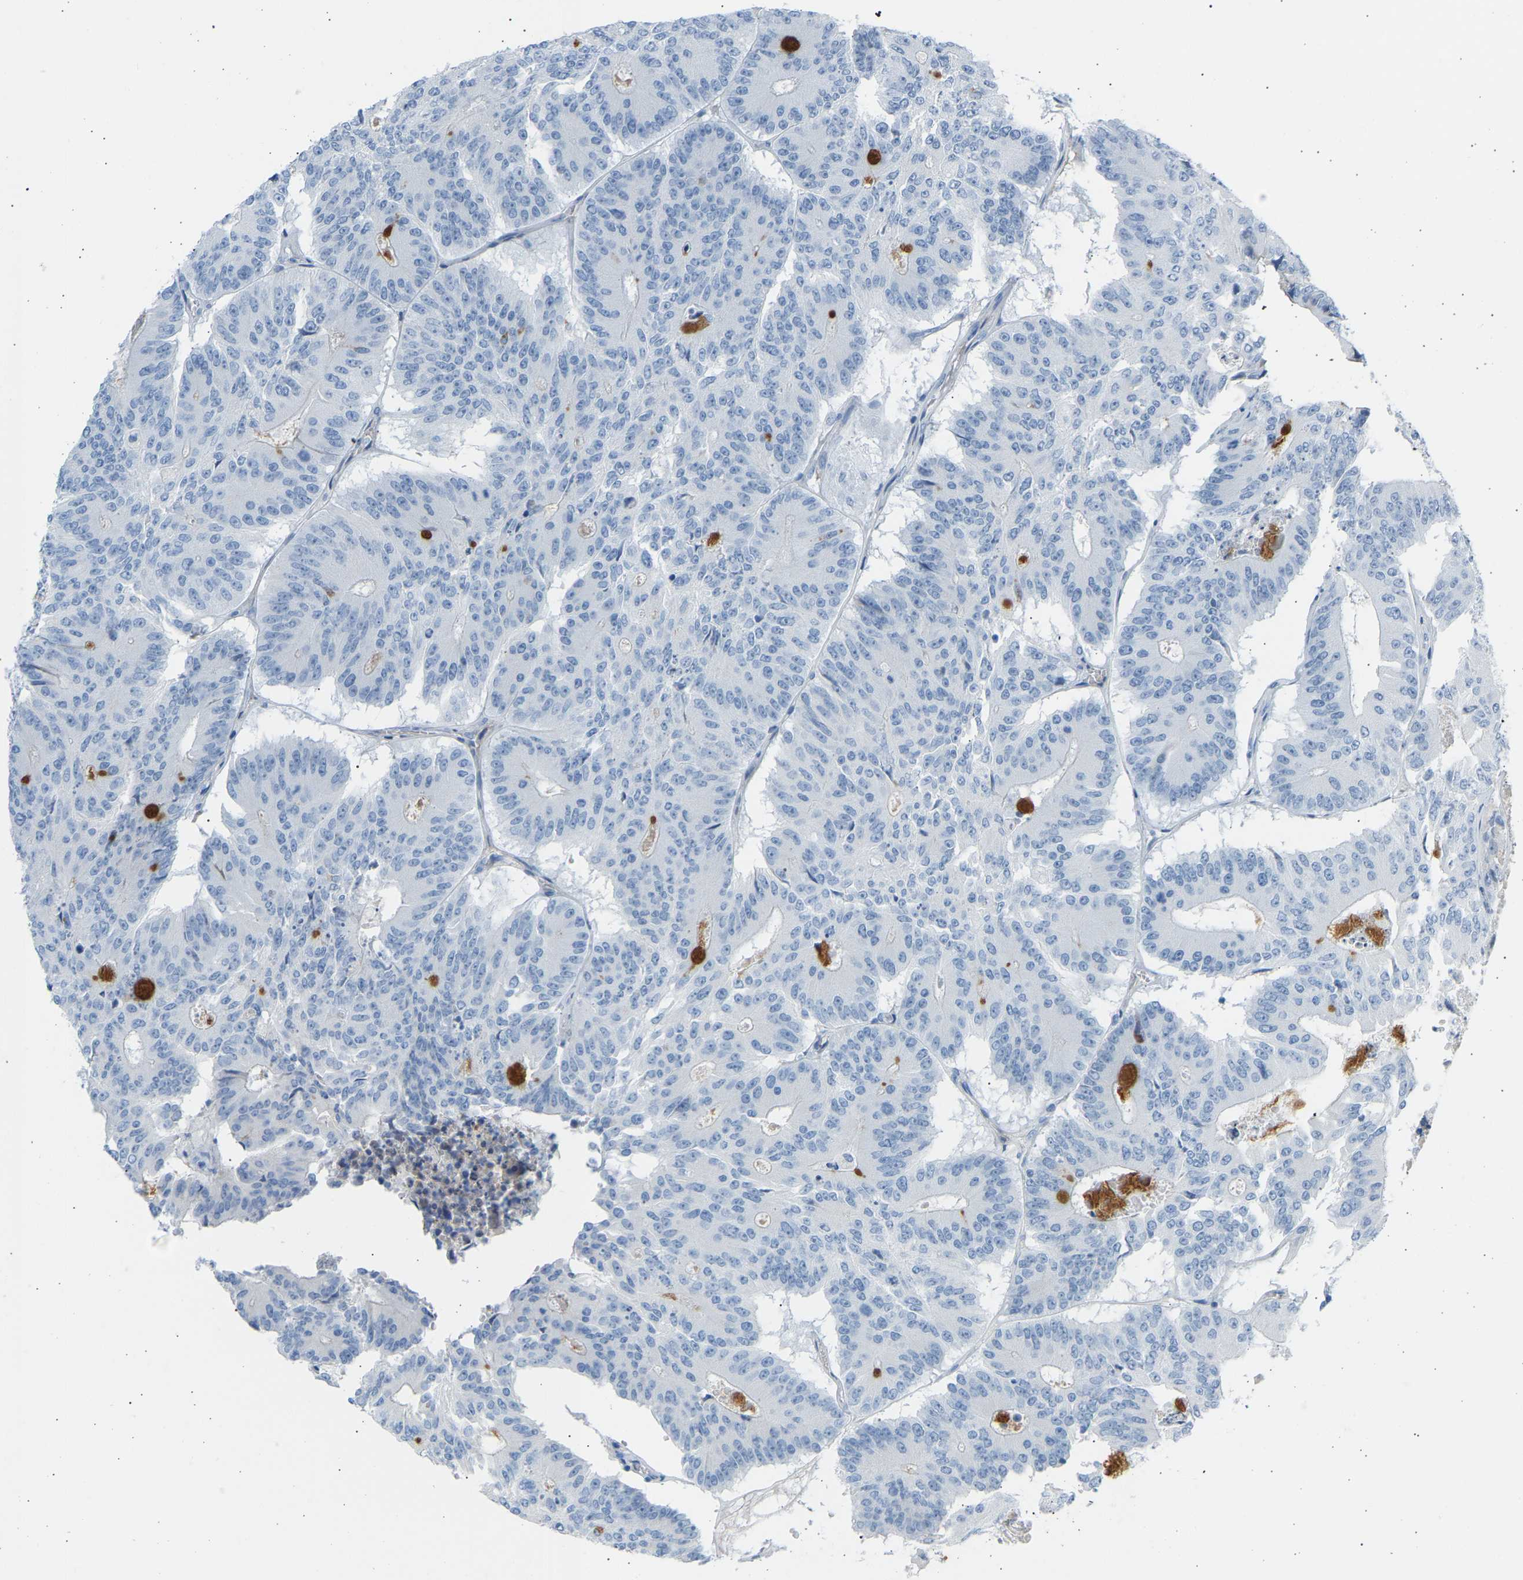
{"staining": {"intensity": "moderate", "quantity": "<25%", "location": "cytoplasmic/membranous"}, "tissue": "colorectal cancer", "cell_type": "Tumor cells", "image_type": "cancer", "snomed": [{"axis": "morphology", "description": "Adenocarcinoma, NOS"}, {"axis": "topography", "description": "Colon"}], "caption": "Immunohistochemistry (IHC) histopathology image of human colorectal cancer (adenocarcinoma) stained for a protein (brown), which demonstrates low levels of moderate cytoplasmic/membranous positivity in approximately <25% of tumor cells.", "gene": "GNAS", "patient": {"sex": "male", "age": 87}}